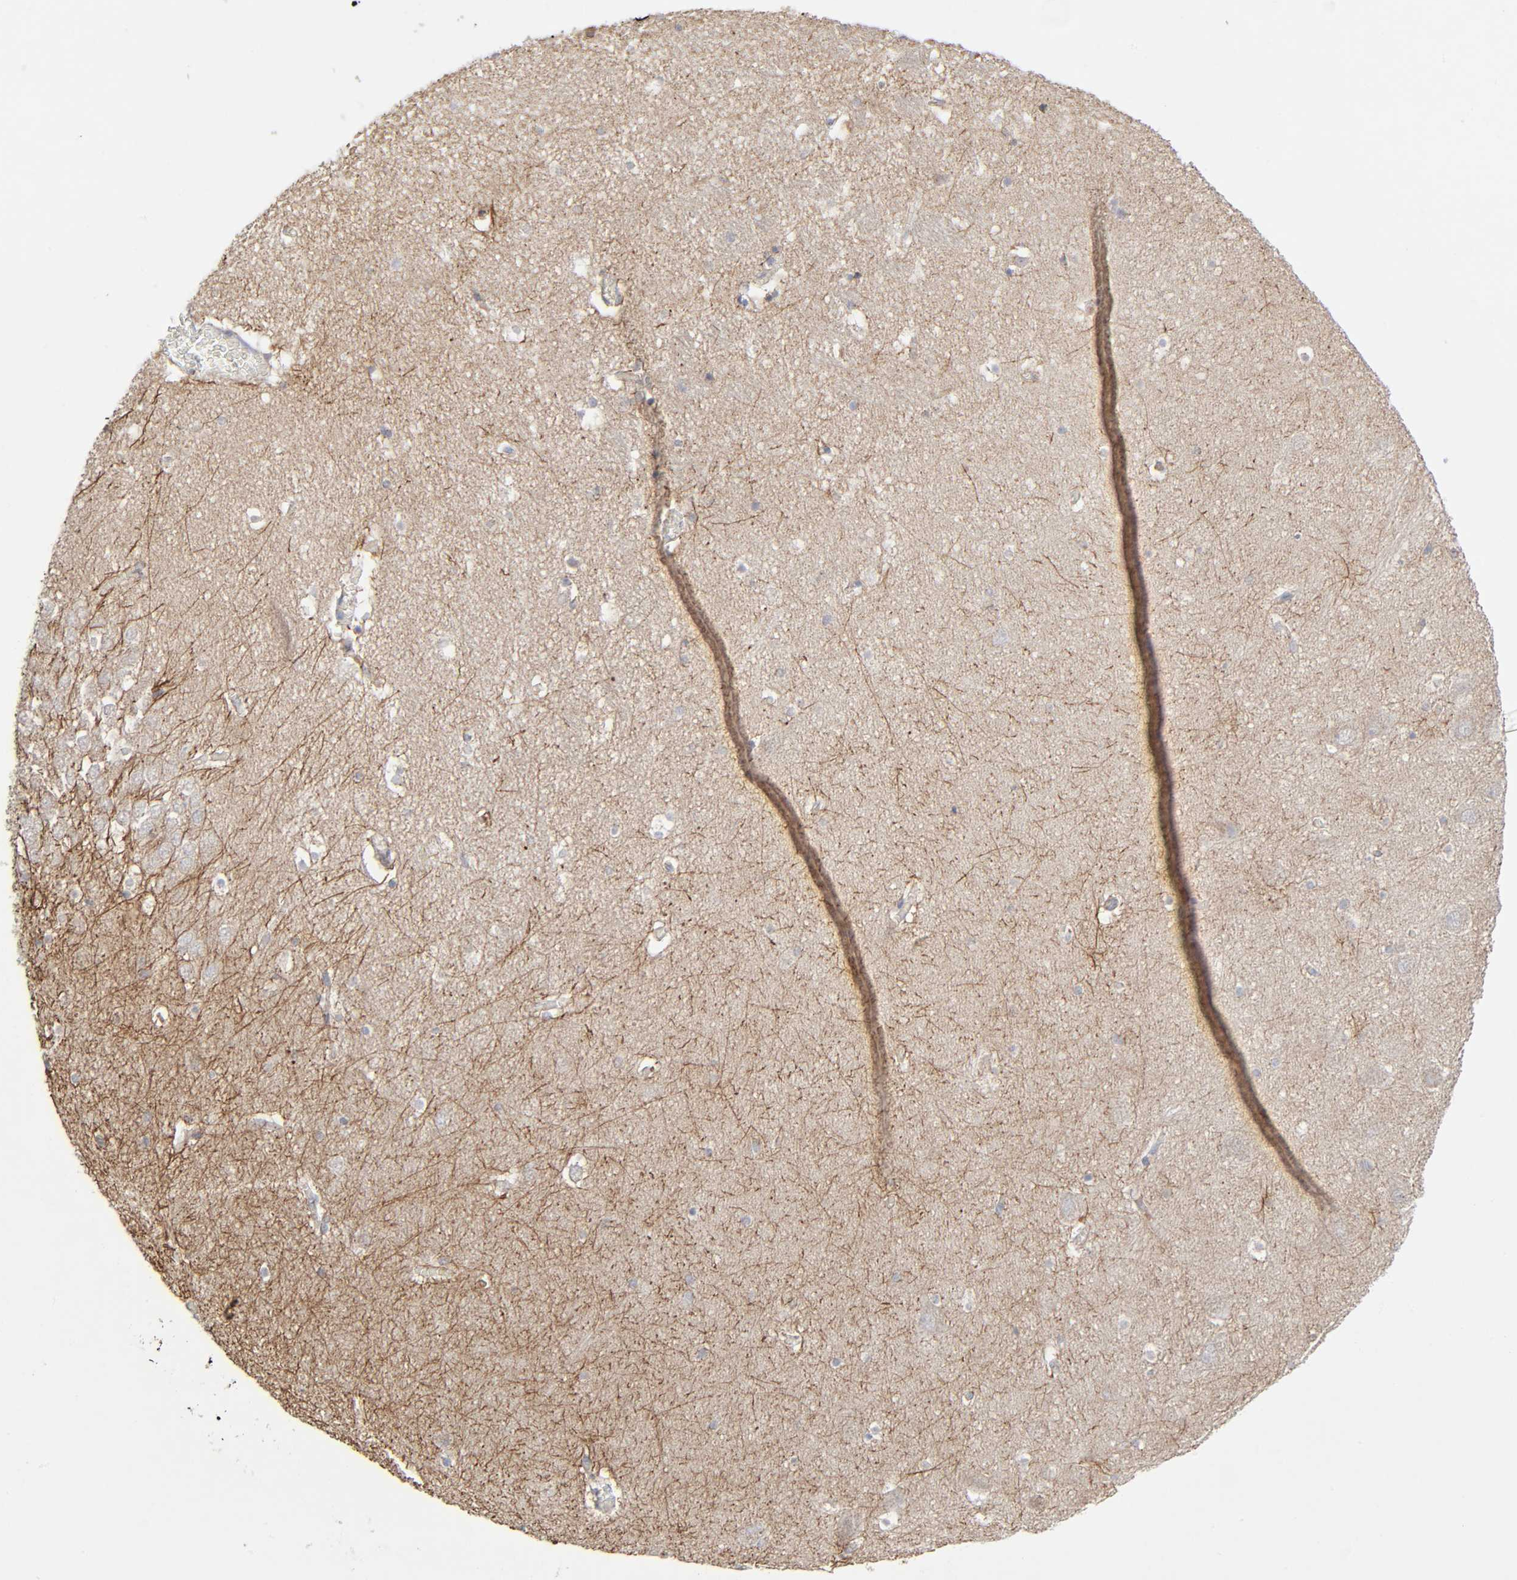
{"staining": {"intensity": "negative", "quantity": "none", "location": "none"}, "tissue": "hippocampus", "cell_type": "Glial cells", "image_type": "normal", "snomed": [{"axis": "morphology", "description": "Normal tissue, NOS"}, {"axis": "topography", "description": "Hippocampus"}], "caption": "This is an immunohistochemistry (IHC) image of unremarkable hippocampus. There is no expression in glial cells.", "gene": "SYT16", "patient": {"sex": "male", "age": 45}}